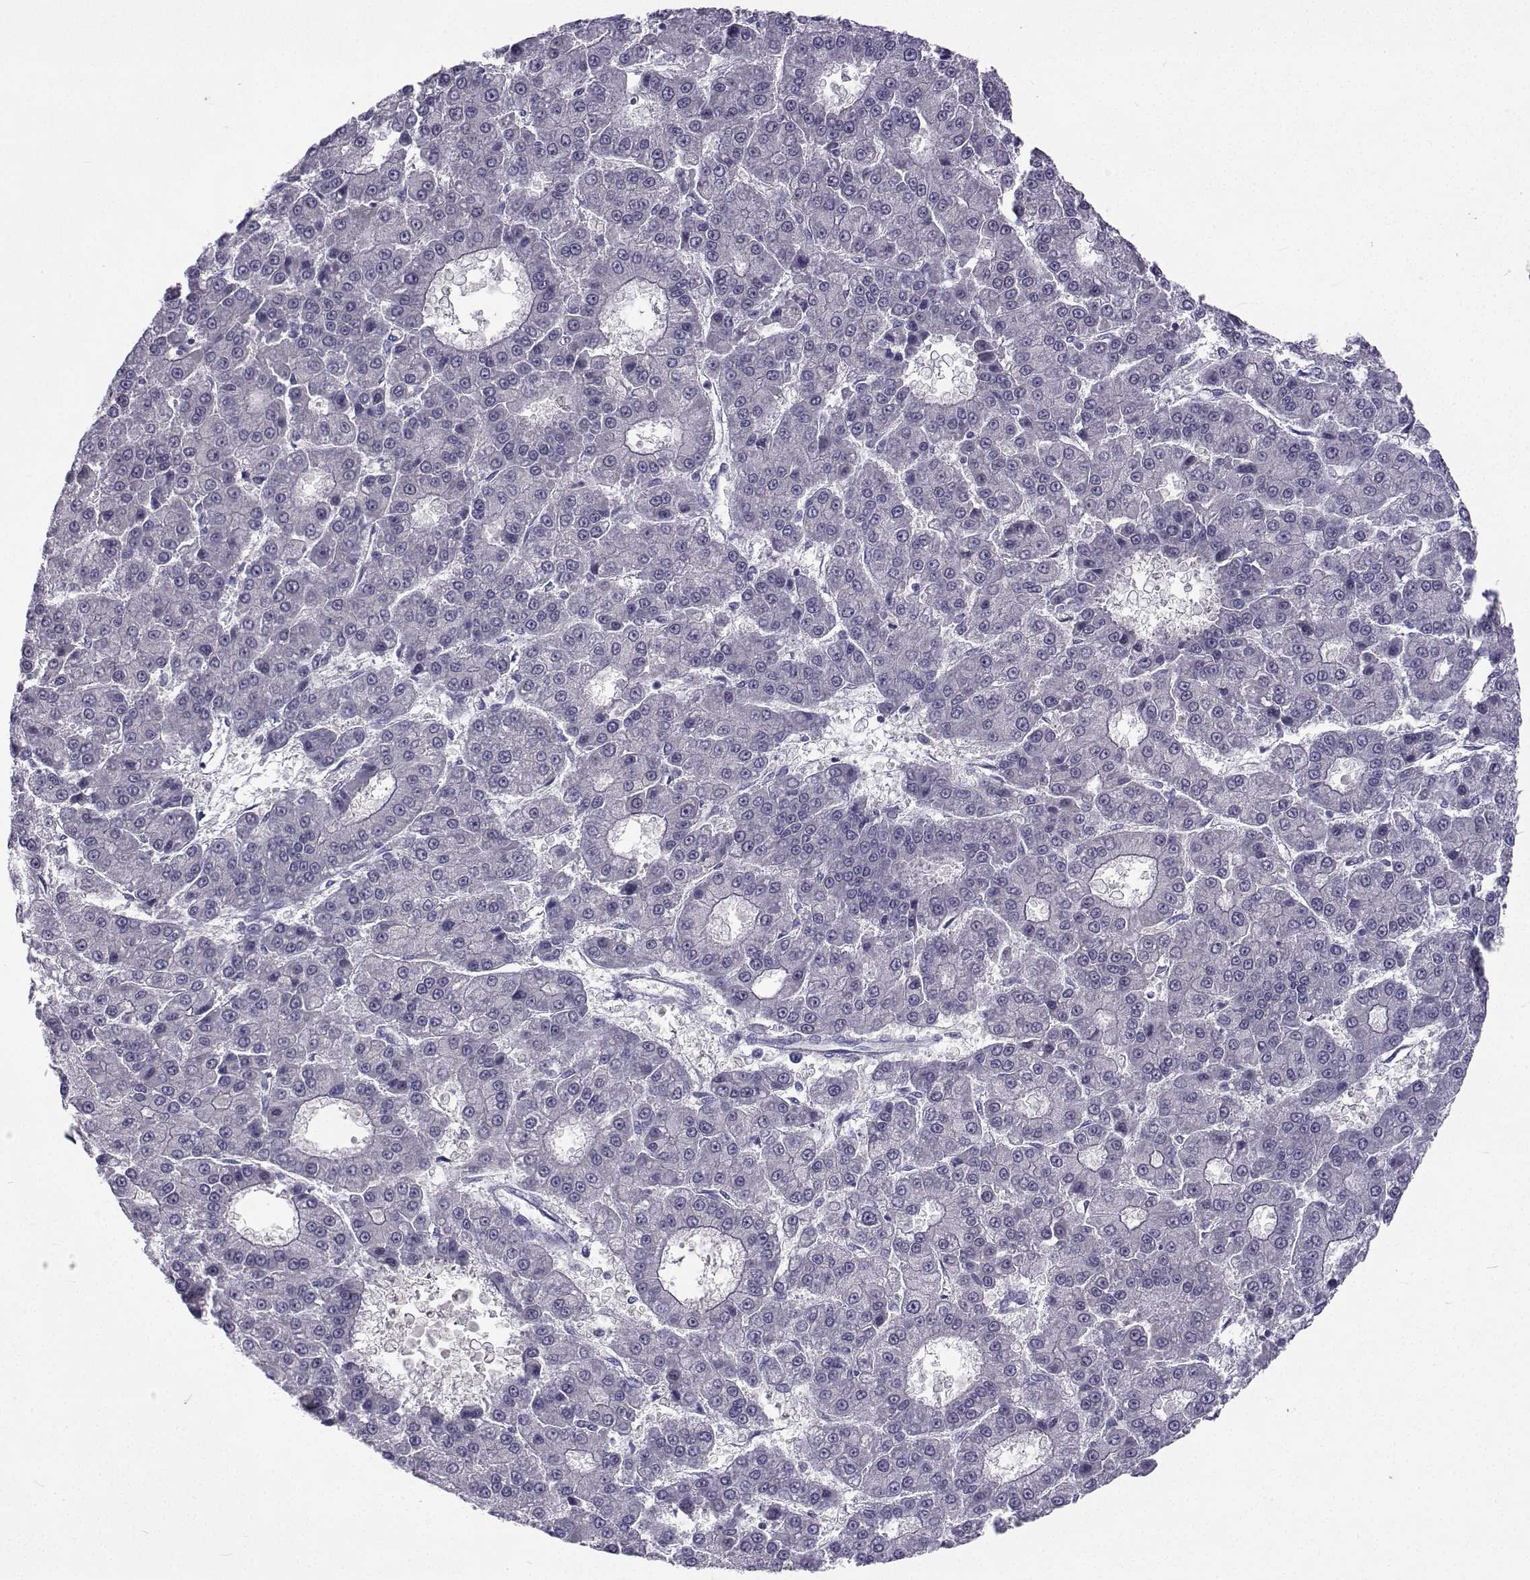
{"staining": {"intensity": "negative", "quantity": "none", "location": "none"}, "tissue": "liver cancer", "cell_type": "Tumor cells", "image_type": "cancer", "snomed": [{"axis": "morphology", "description": "Carcinoma, Hepatocellular, NOS"}, {"axis": "topography", "description": "Liver"}], "caption": "Protein analysis of hepatocellular carcinoma (liver) demonstrates no significant positivity in tumor cells.", "gene": "GALM", "patient": {"sex": "male", "age": 70}}